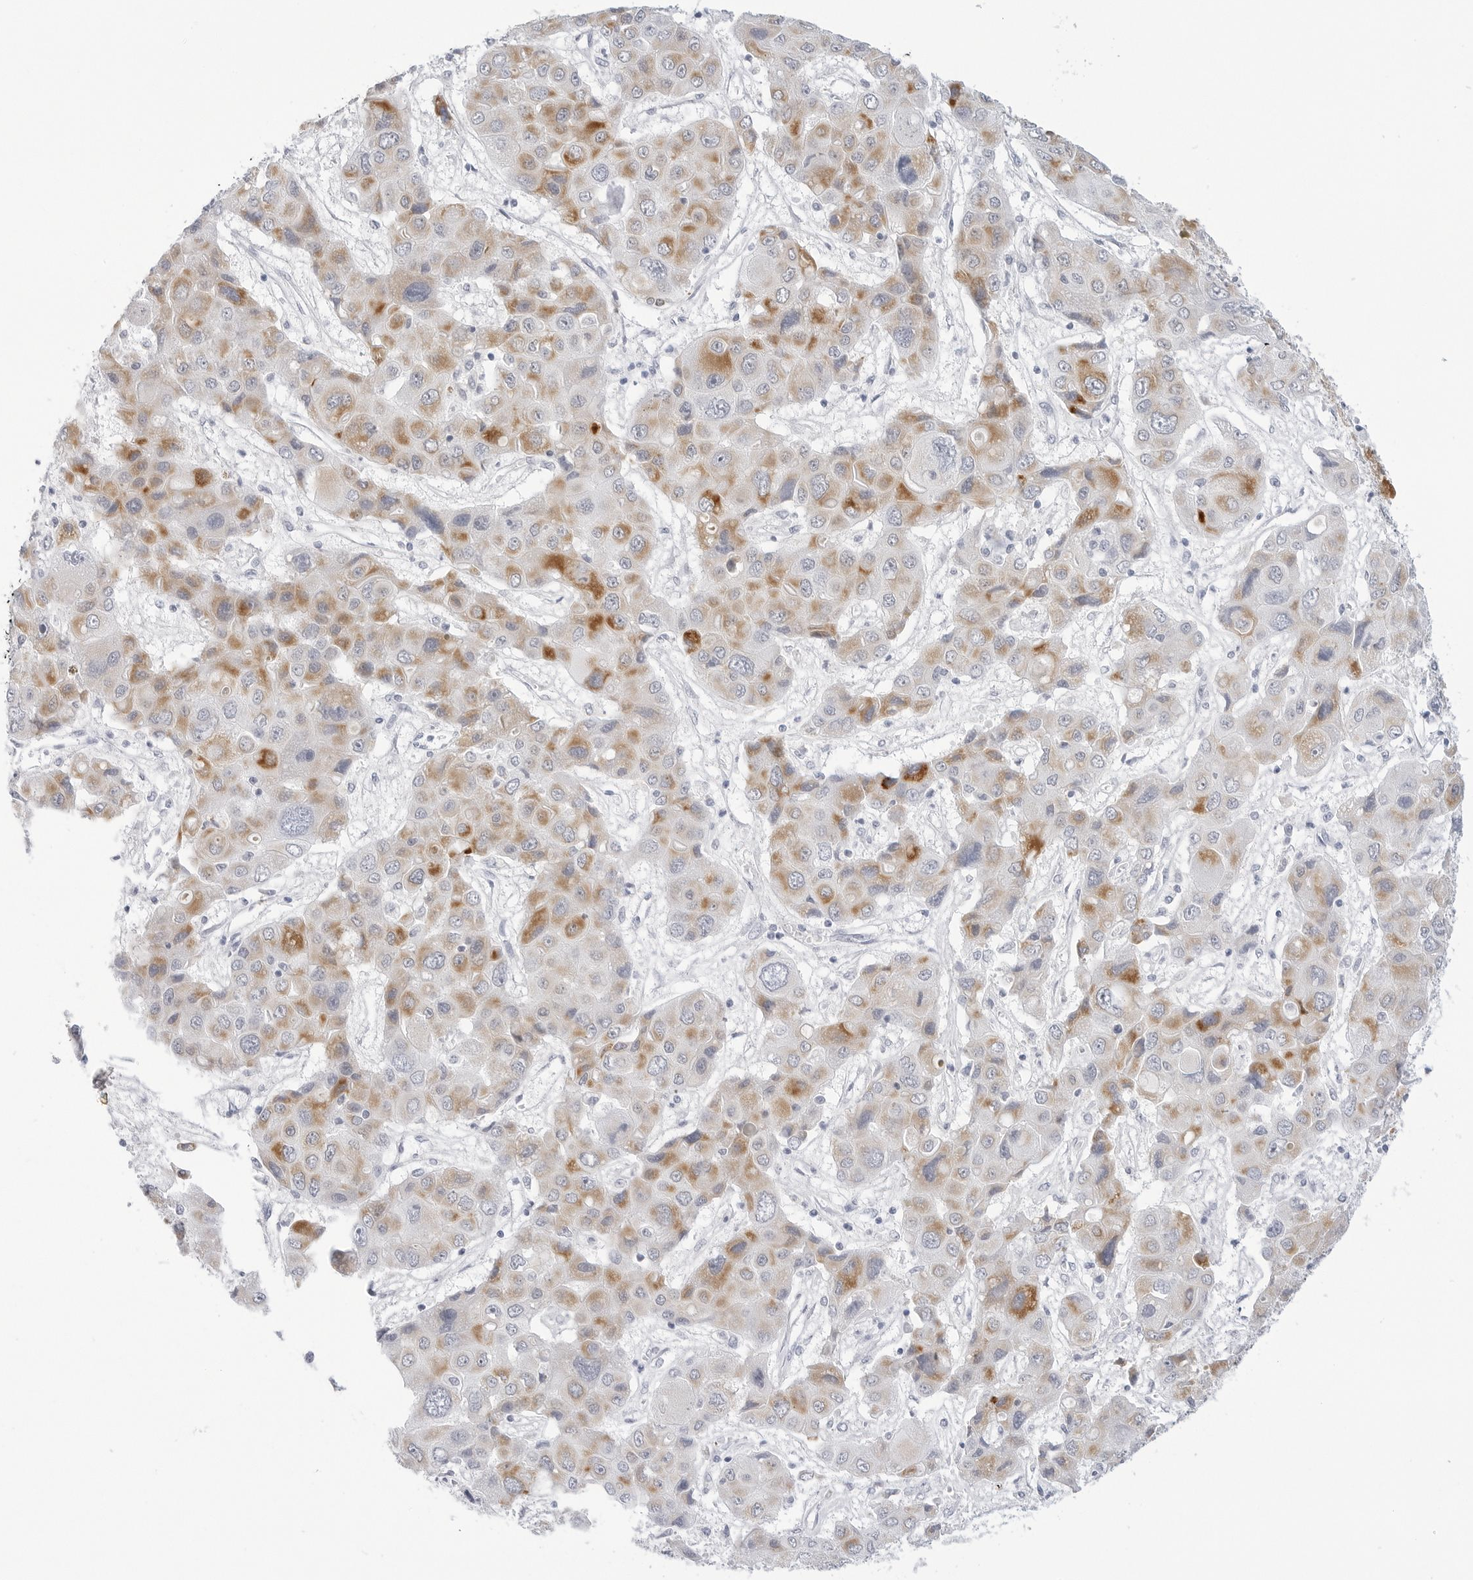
{"staining": {"intensity": "moderate", "quantity": "25%-75%", "location": "cytoplasmic/membranous"}, "tissue": "liver cancer", "cell_type": "Tumor cells", "image_type": "cancer", "snomed": [{"axis": "morphology", "description": "Cholangiocarcinoma"}, {"axis": "topography", "description": "Liver"}], "caption": "Immunohistochemistry (IHC) of human cholangiocarcinoma (liver) shows medium levels of moderate cytoplasmic/membranous staining in about 25%-75% of tumor cells. (IHC, brightfield microscopy, high magnification).", "gene": "HSPB7", "patient": {"sex": "male", "age": 67}}